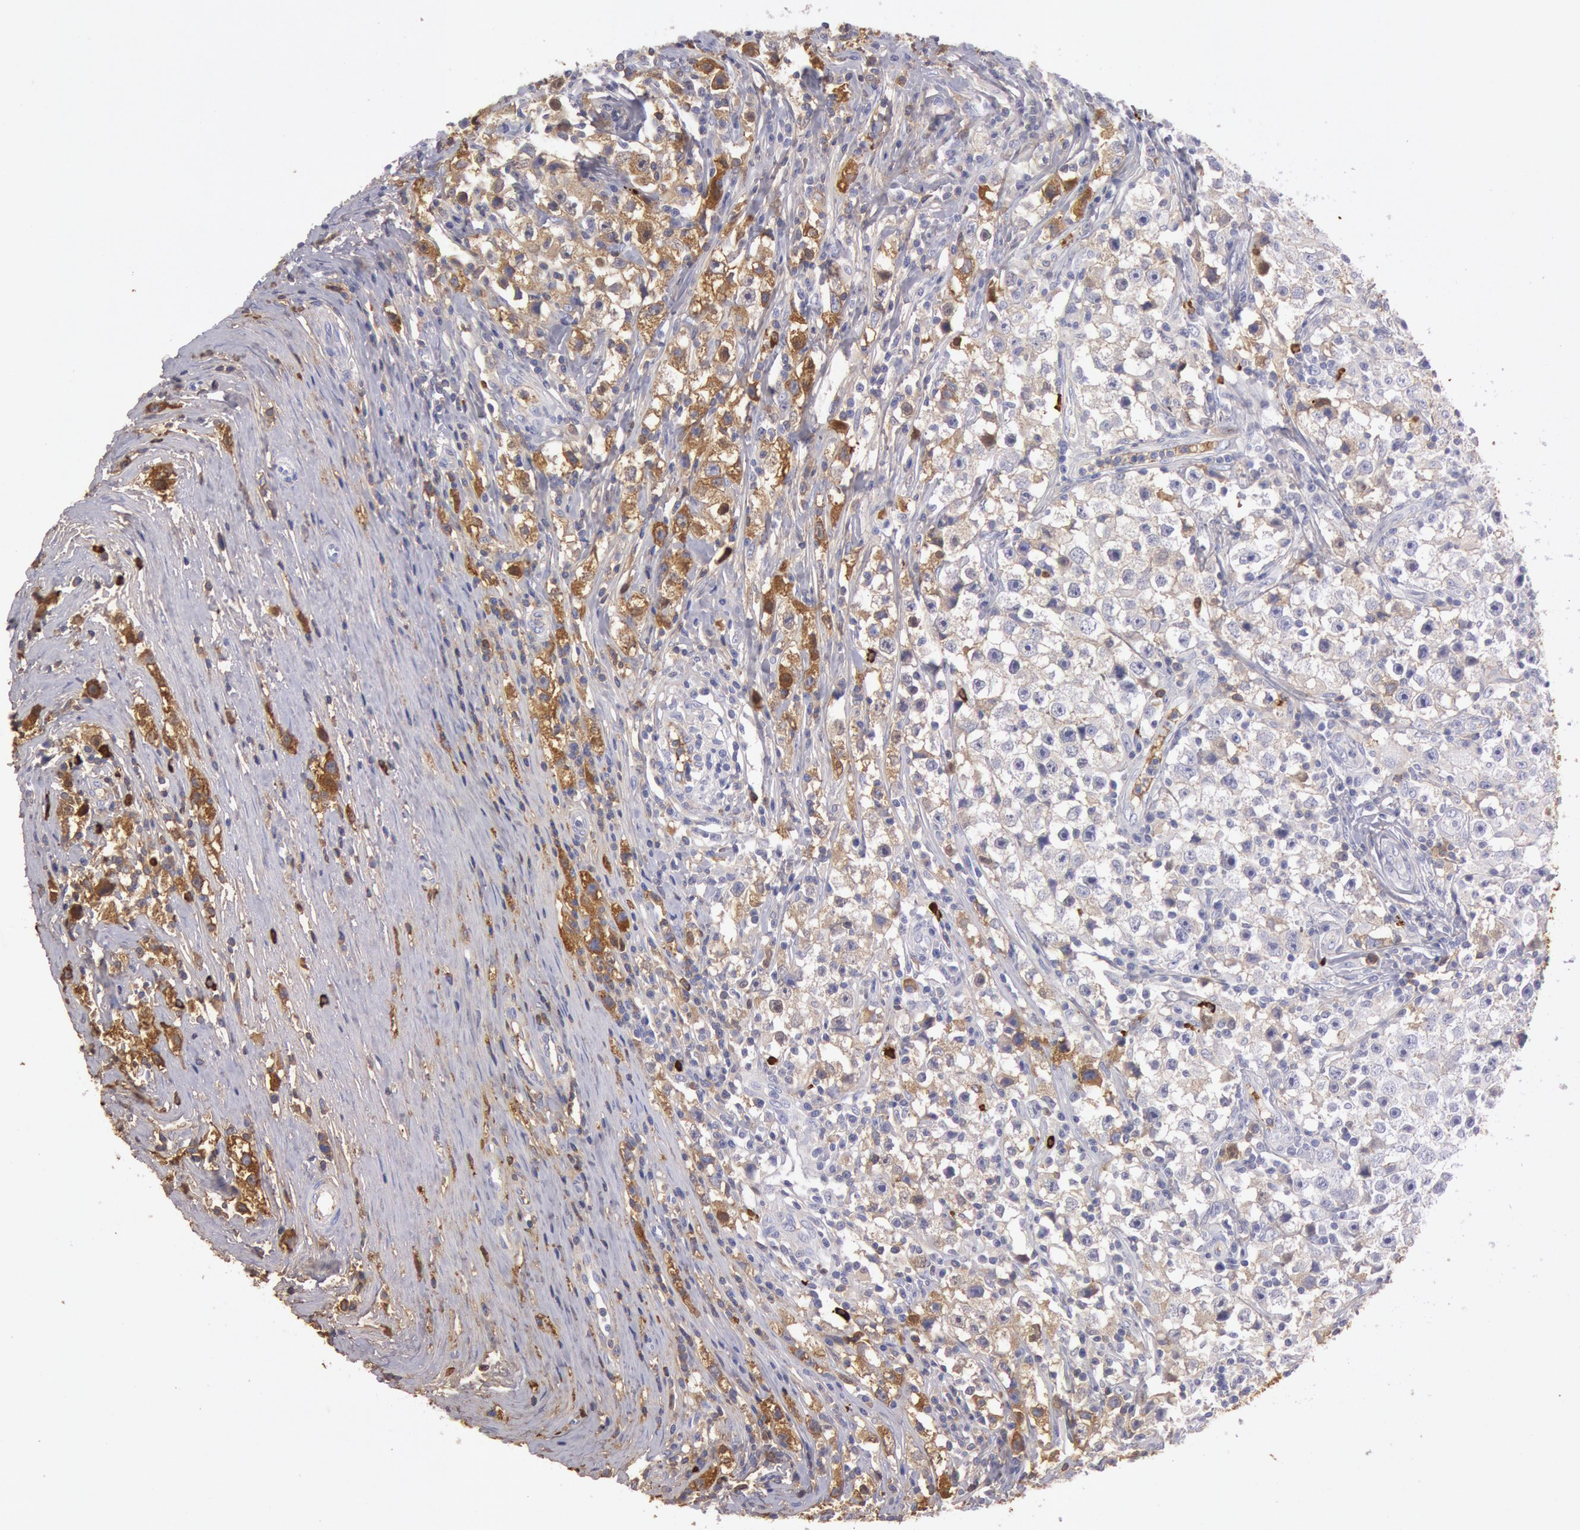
{"staining": {"intensity": "moderate", "quantity": "<25%", "location": "cytoplasmic/membranous"}, "tissue": "testis cancer", "cell_type": "Tumor cells", "image_type": "cancer", "snomed": [{"axis": "morphology", "description": "Seminoma, NOS"}, {"axis": "topography", "description": "Testis"}], "caption": "Testis cancer (seminoma) stained with IHC reveals moderate cytoplasmic/membranous positivity in approximately <25% of tumor cells.", "gene": "IGHA1", "patient": {"sex": "male", "age": 35}}